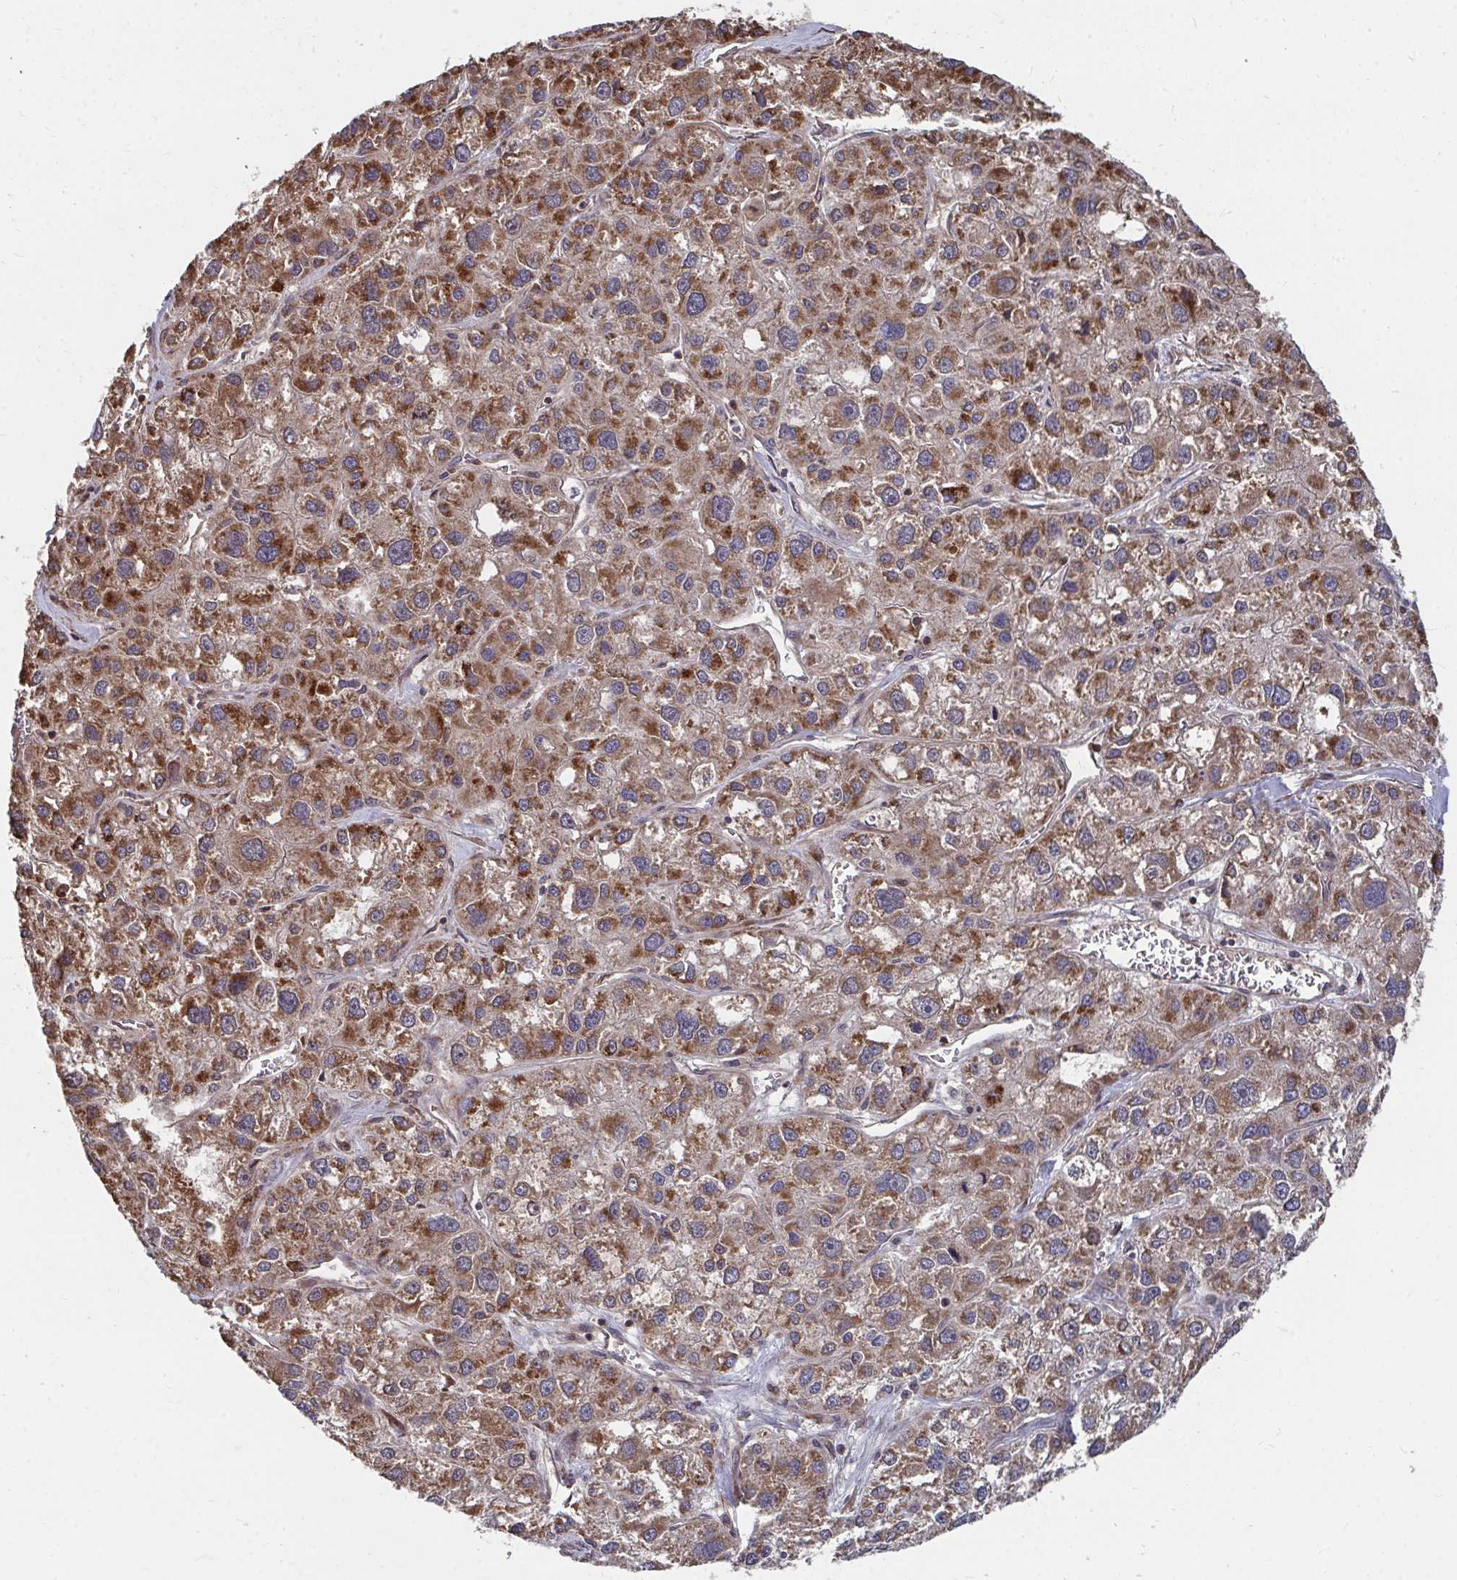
{"staining": {"intensity": "moderate", "quantity": ">75%", "location": "cytoplasmic/membranous"}, "tissue": "liver cancer", "cell_type": "Tumor cells", "image_type": "cancer", "snomed": [{"axis": "morphology", "description": "Carcinoma, Hepatocellular, NOS"}, {"axis": "topography", "description": "Liver"}], "caption": "Immunohistochemical staining of liver hepatocellular carcinoma reveals medium levels of moderate cytoplasmic/membranous expression in approximately >75% of tumor cells.", "gene": "FAM89A", "patient": {"sex": "male", "age": 73}}